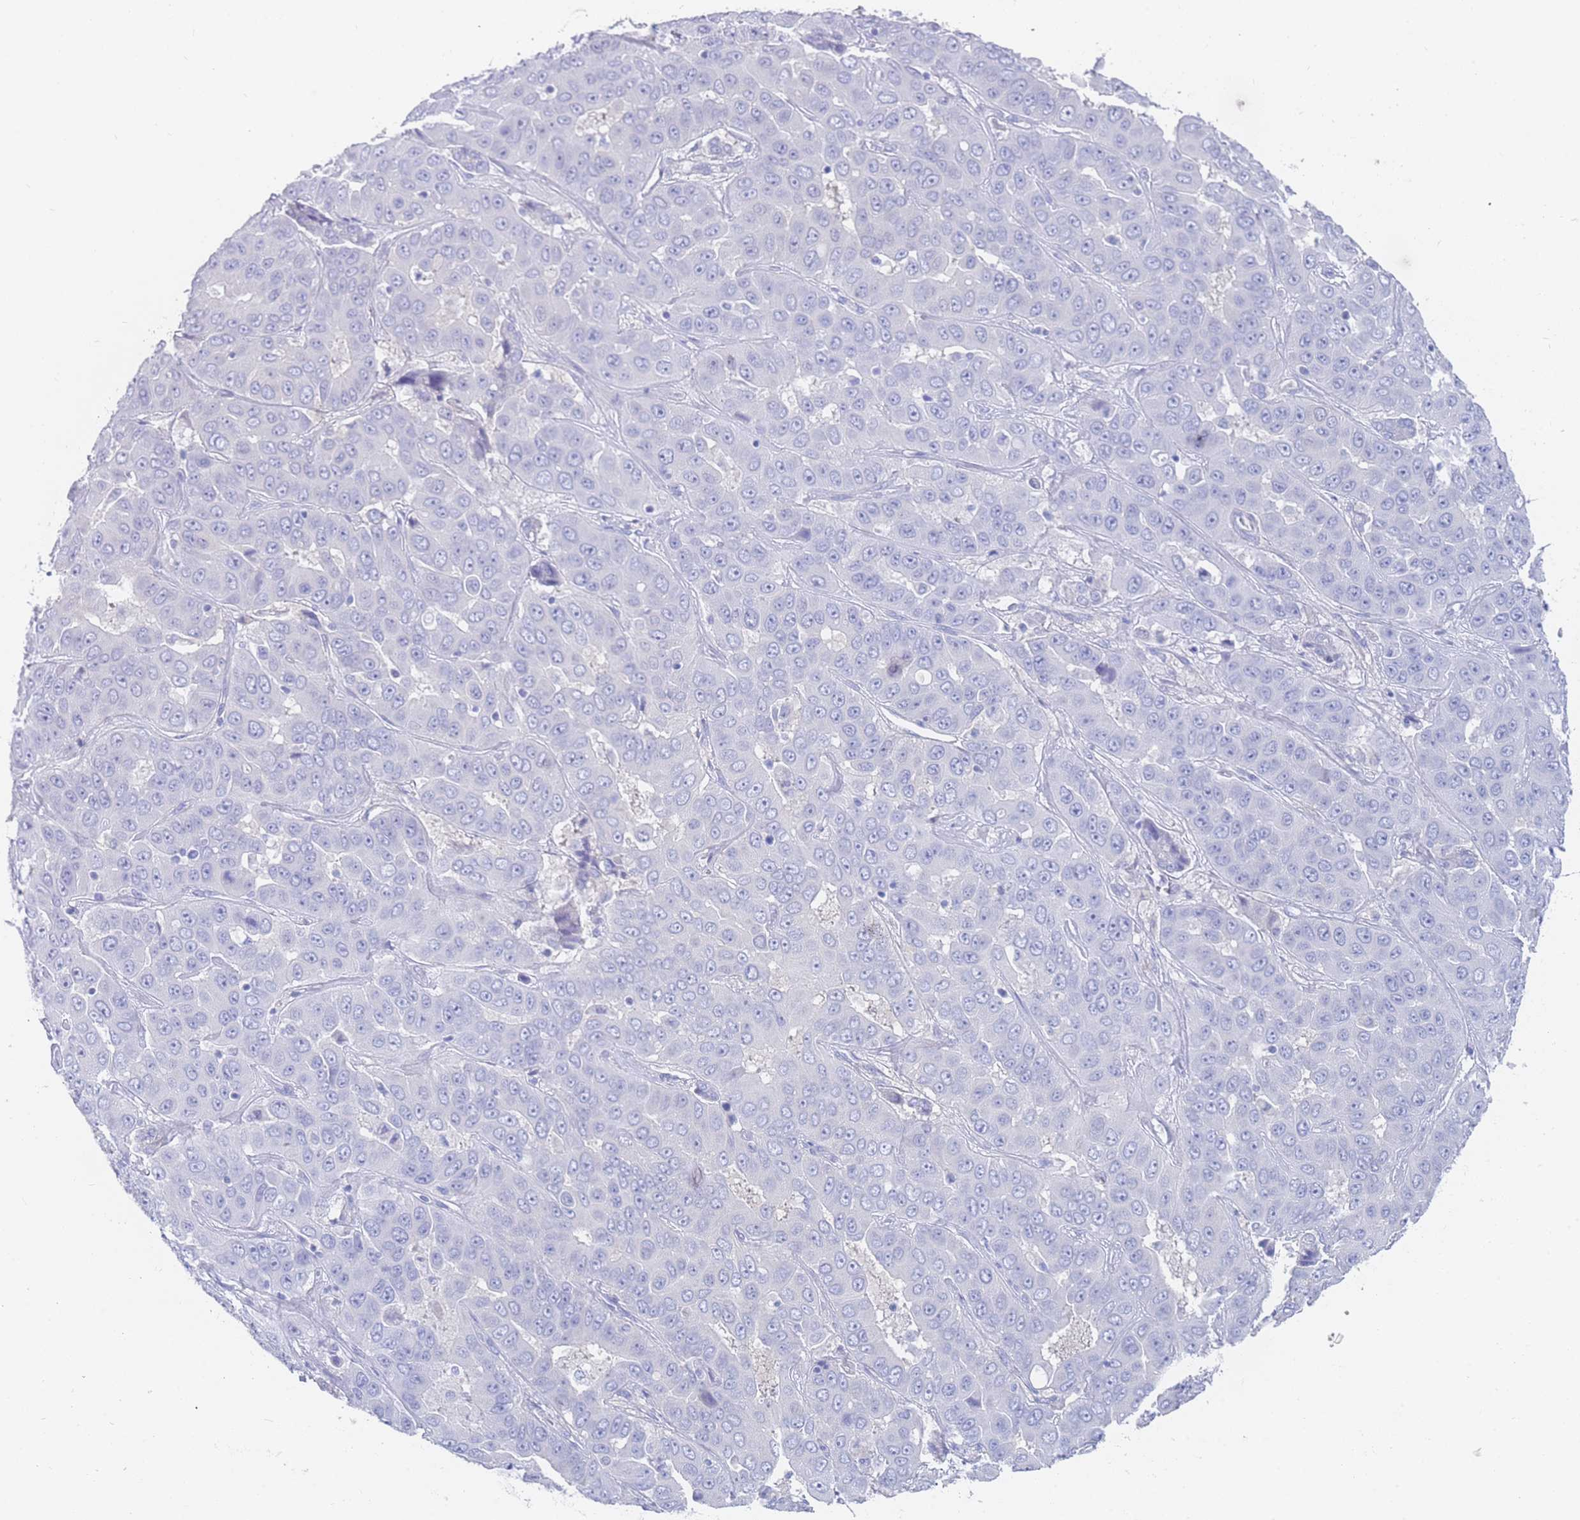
{"staining": {"intensity": "negative", "quantity": "none", "location": "none"}, "tissue": "liver cancer", "cell_type": "Tumor cells", "image_type": "cancer", "snomed": [{"axis": "morphology", "description": "Cholangiocarcinoma"}, {"axis": "topography", "description": "Liver"}], "caption": "This micrograph is of liver cancer stained with immunohistochemistry (IHC) to label a protein in brown with the nuclei are counter-stained blue. There is no positivity in tumor cells. (DAB (3,3'-diaminobenzidine) IHC, high magnification).", "gene": "LZTFL1", "patient": {"sex": "female", "age": 52}}